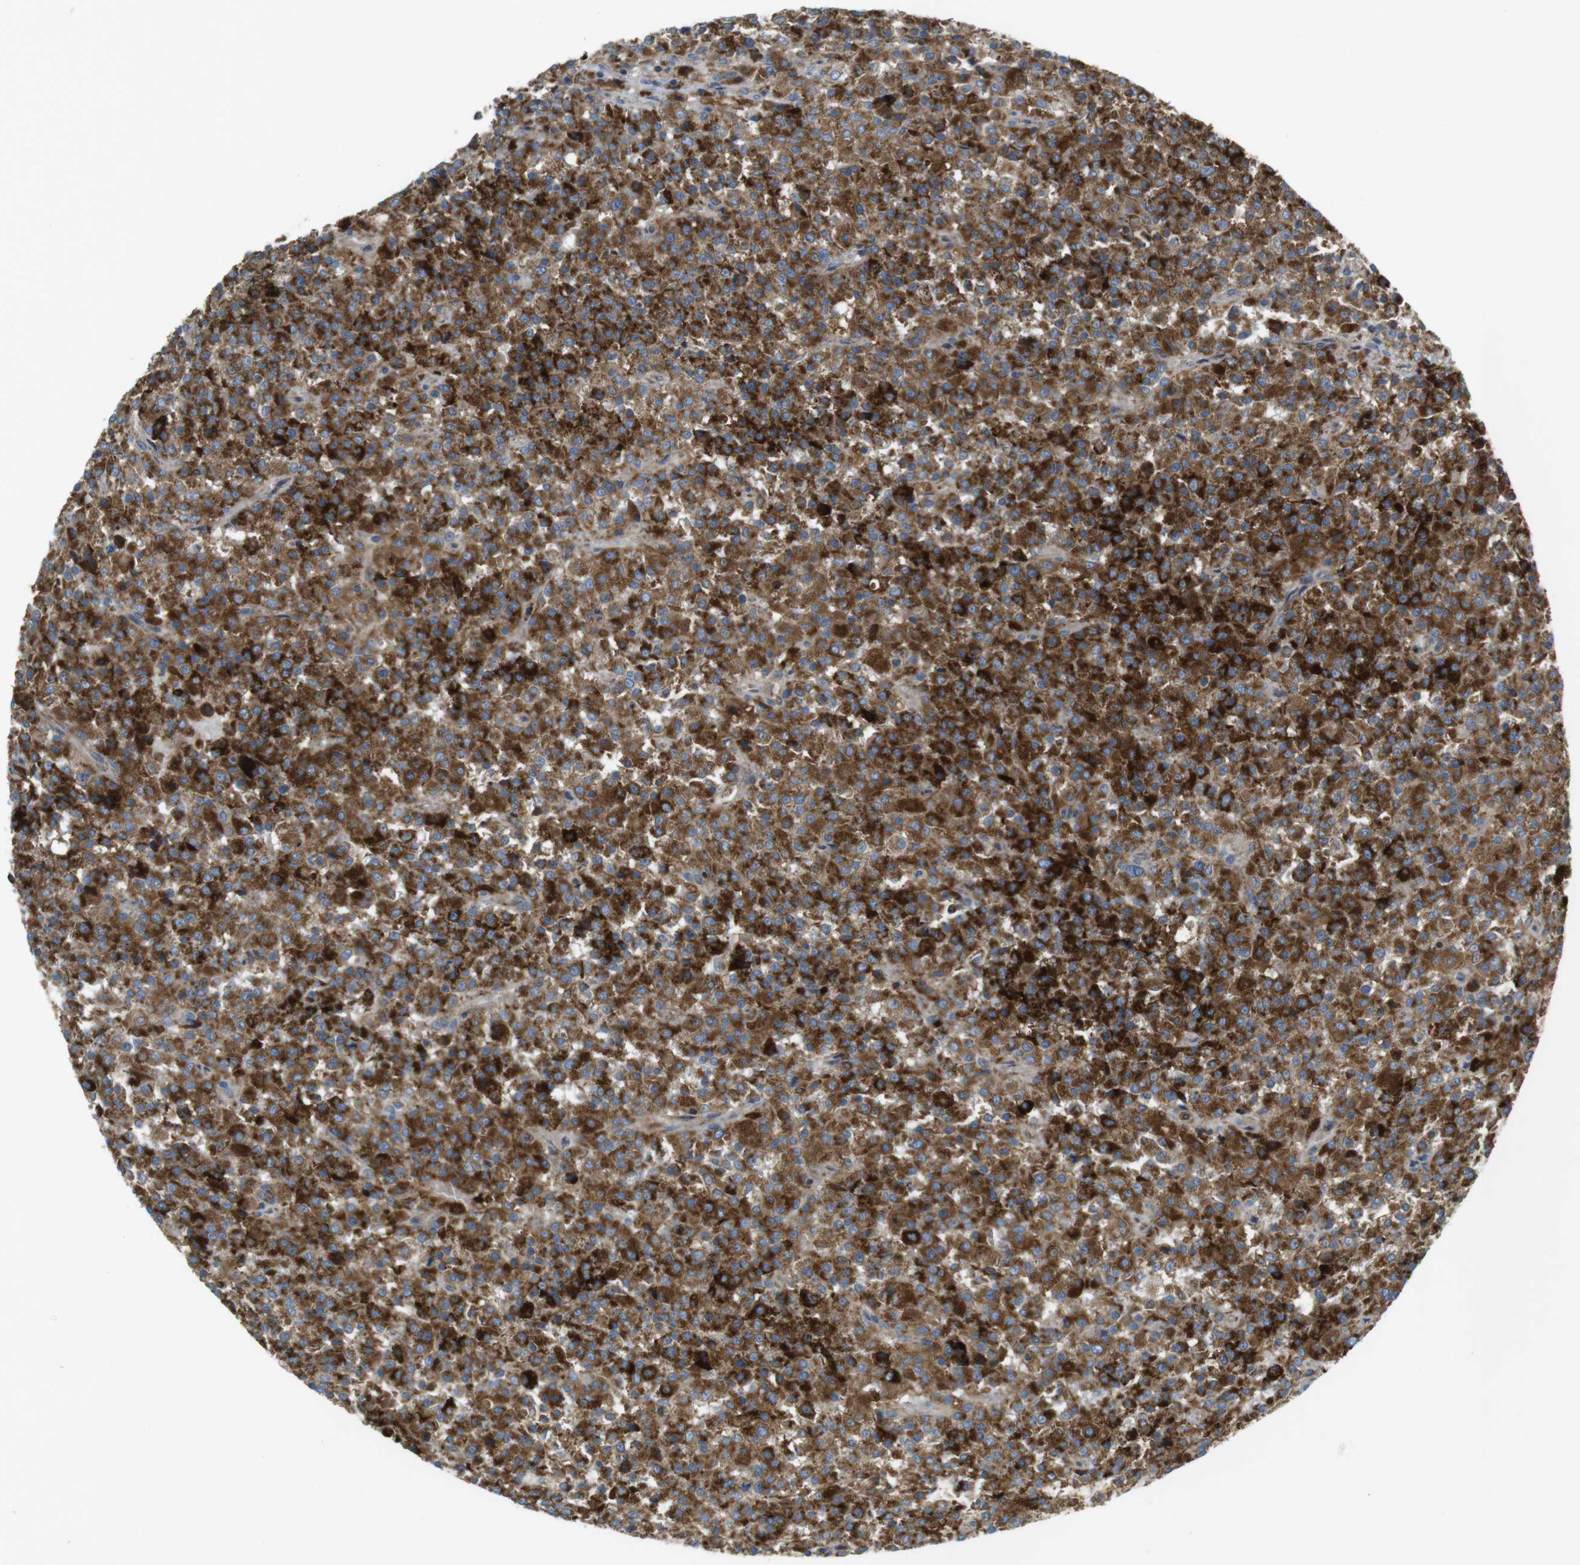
{"staining": {"intensity": "strong", "quantity": ">75%", "location": "cytoplasmic/membranous"}, "tissue": "testis cancer", "cell_type": "Tumor cells", "image_type": "cancer", "snomed": [{"axis": "morphology", "description": "Seminoma, NOS"}, {"axis": "topography", "description": "Testis"}], "caption": "Immunohistochemical staining of testis seminoma reveals high levels of strong cytoplasmic/membranous expression in about >75% of tumor cells. Using DAB (brown) and hematoxylin (blue) stains, captured at high magnification using brightfield microscopy.", "gene": "LAMP1", "patient": {"sex": "male", "age": 59}}